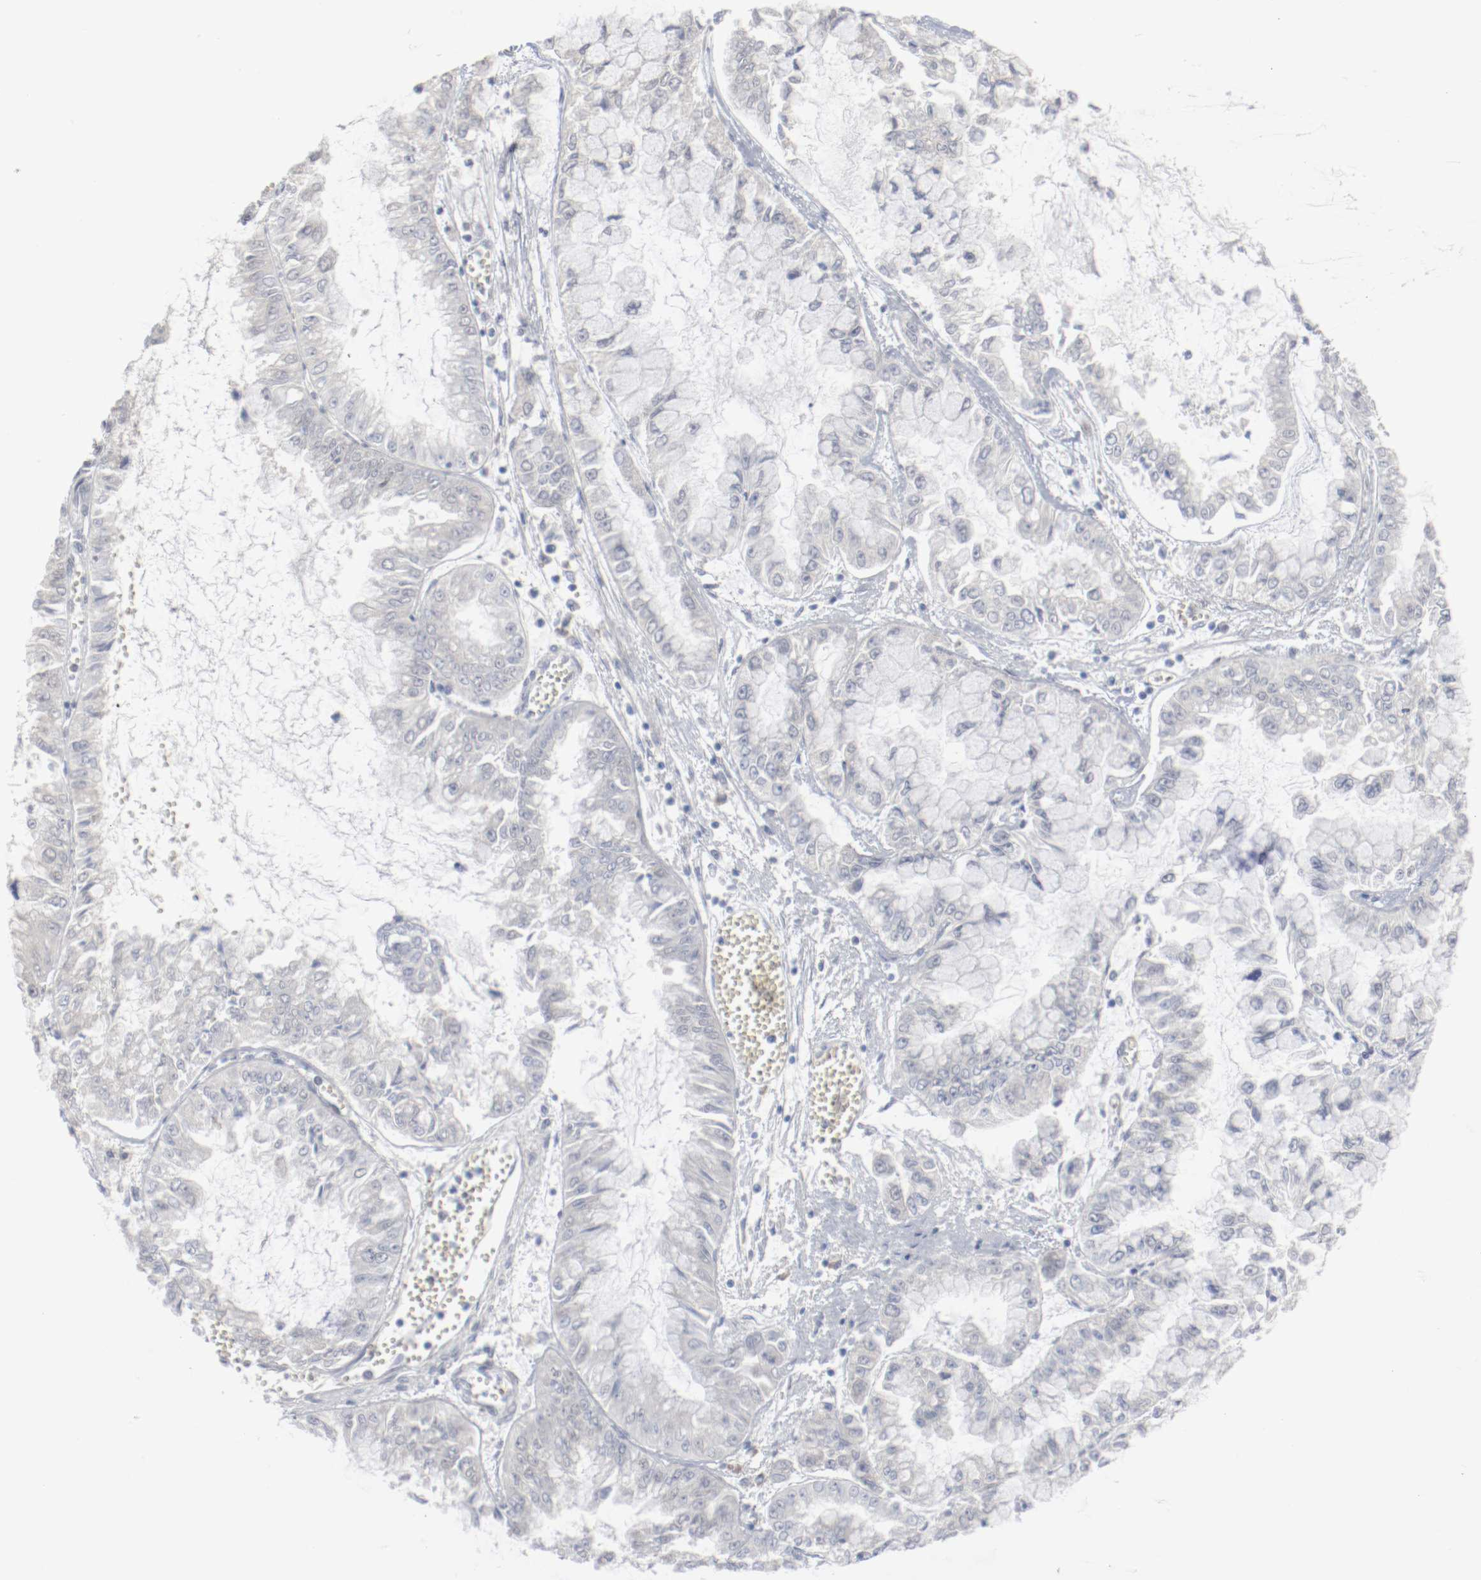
{"staining": {"intensity": "negative", "quantity": "none", "location": "none"}, "tissue": "liver cancer", "cell_type": "Tumor cells", "image_type": "cancer", "snomed": [{"axis": "morphology", "description": "Cholangiocarcinoma"}, {"axis": "topography", "description": "Liver"}], "caption": "Tumor cells are negative for brown protein staining in liver cancer (cholangiocarcinoma).", "gene": "ATF7", "patient": {"sex": "female", "age": 79}}